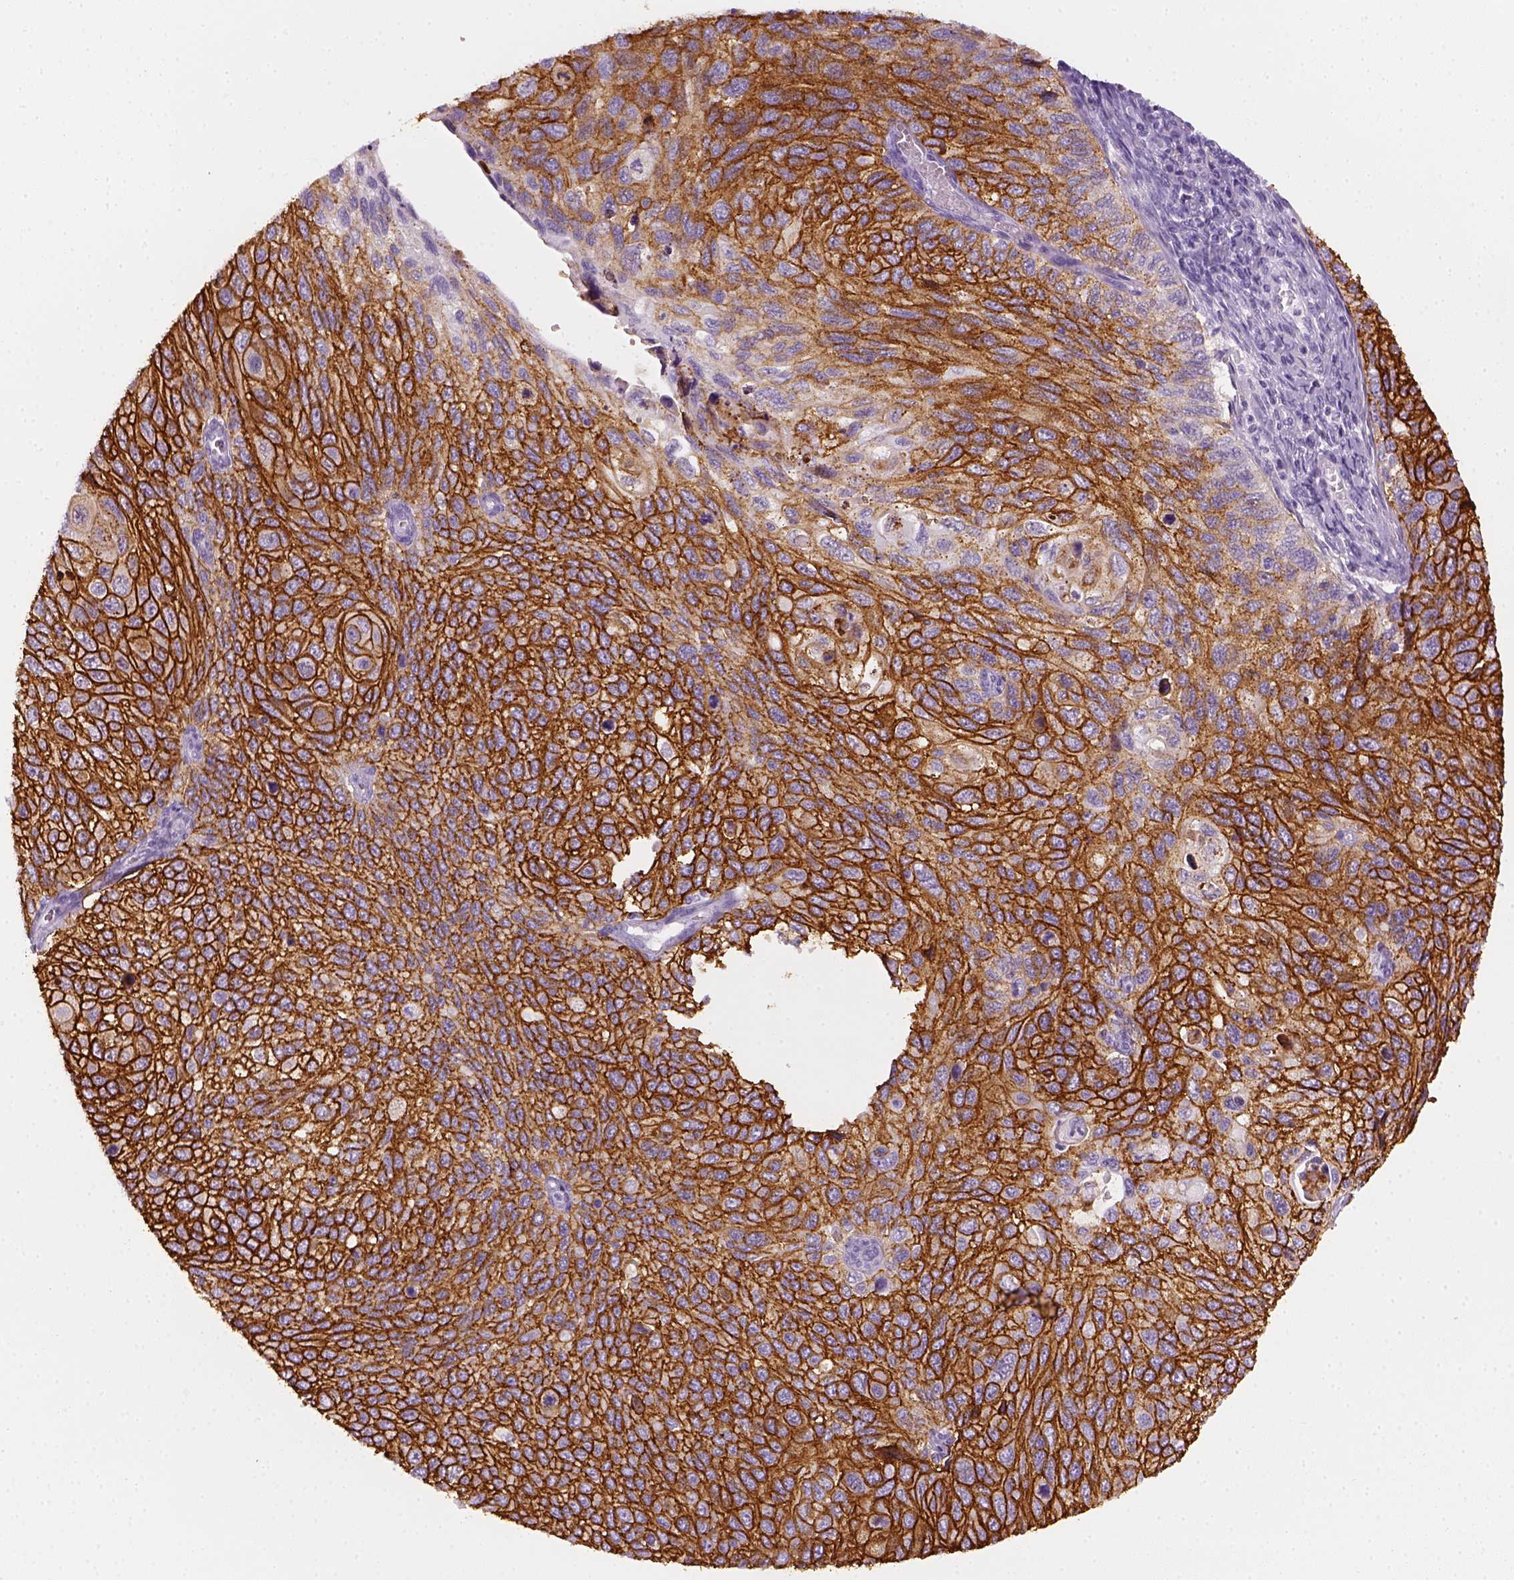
{"staining": {"intensity": "strong", "quantity": ">75%", "location": "cytoplasmic/membranous"}, "tissue": "cervical cancer", "cell_type": "Tumor cells", "image_type": "cancer", "snomed": [{"axis": "morphology", "description": "Squamous cell carcinoma, NOS"}, {"axis": "topography", "description": "Cervix"}], "caption": "Protein expression analysis of squamous cell carcinoma (cervical) shows strong cytoplasmic/membranous staining in approximately >75% of tumor cells.", "gene": "AQP3", "patient": {"sex": "female", "age": 70}}